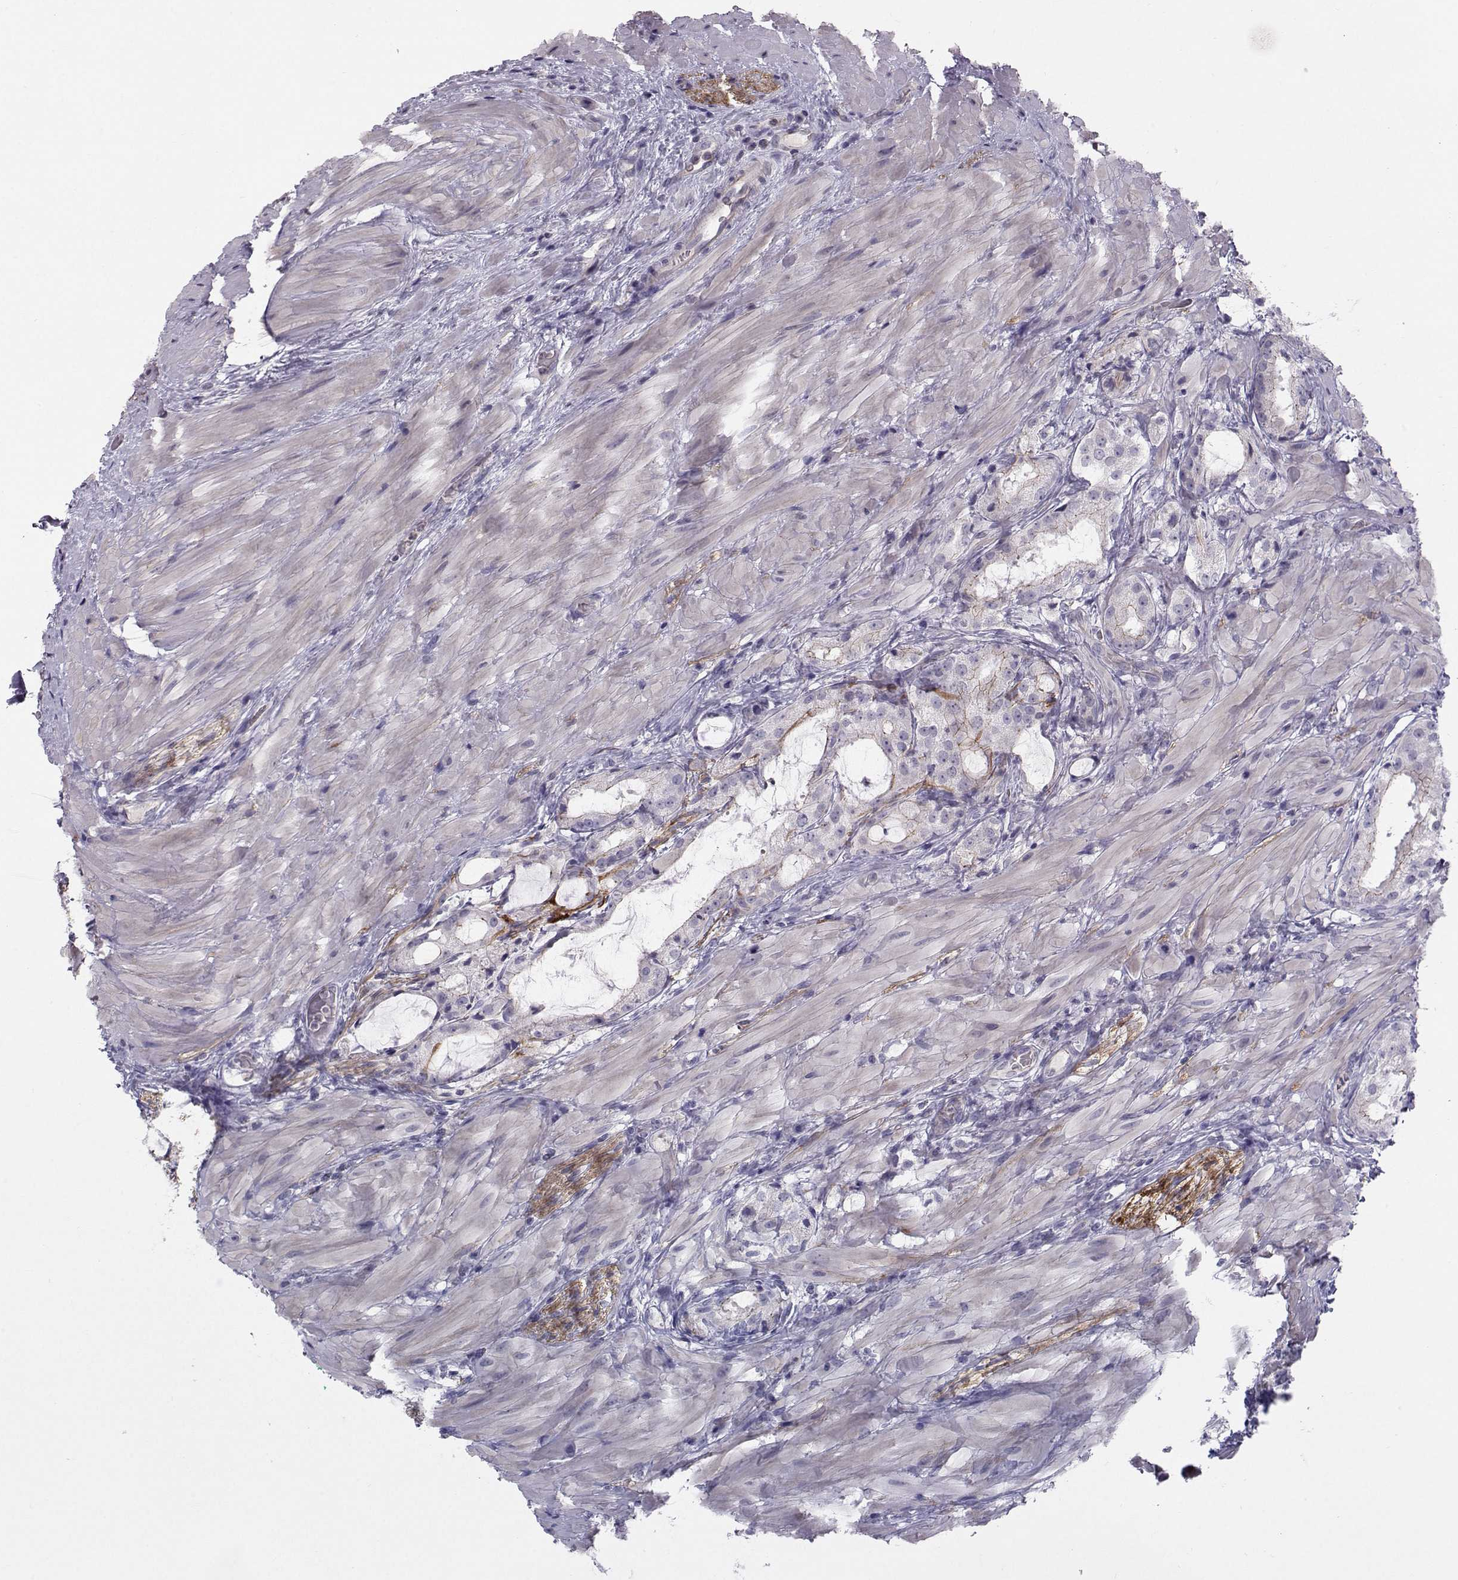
{"staining": {"intensity": "weak", "quantity": "<25%", "location": "cytoplasmic/membranous"}, "tissue": "prostate cancer", "cell_type": "Tumor cells", "image_type": "cancer", "snomed": [{"axis": "morphology", "description": "Adenocarcinoma, NOS"}, {"axis": "morphology", "description": "Adenocarcinoma, High grade"}, {"axis": "topography", "description": "Prostate"}], "caption": "This is a image of immunohistochemistry (IHC) staining of prostate cancer (adenocarcinoma), which shows no positivity in tumor cells. Nuclei are stained in blue.", "gene": "MAST1", "patient": {"sex": "male", "age": 64}}